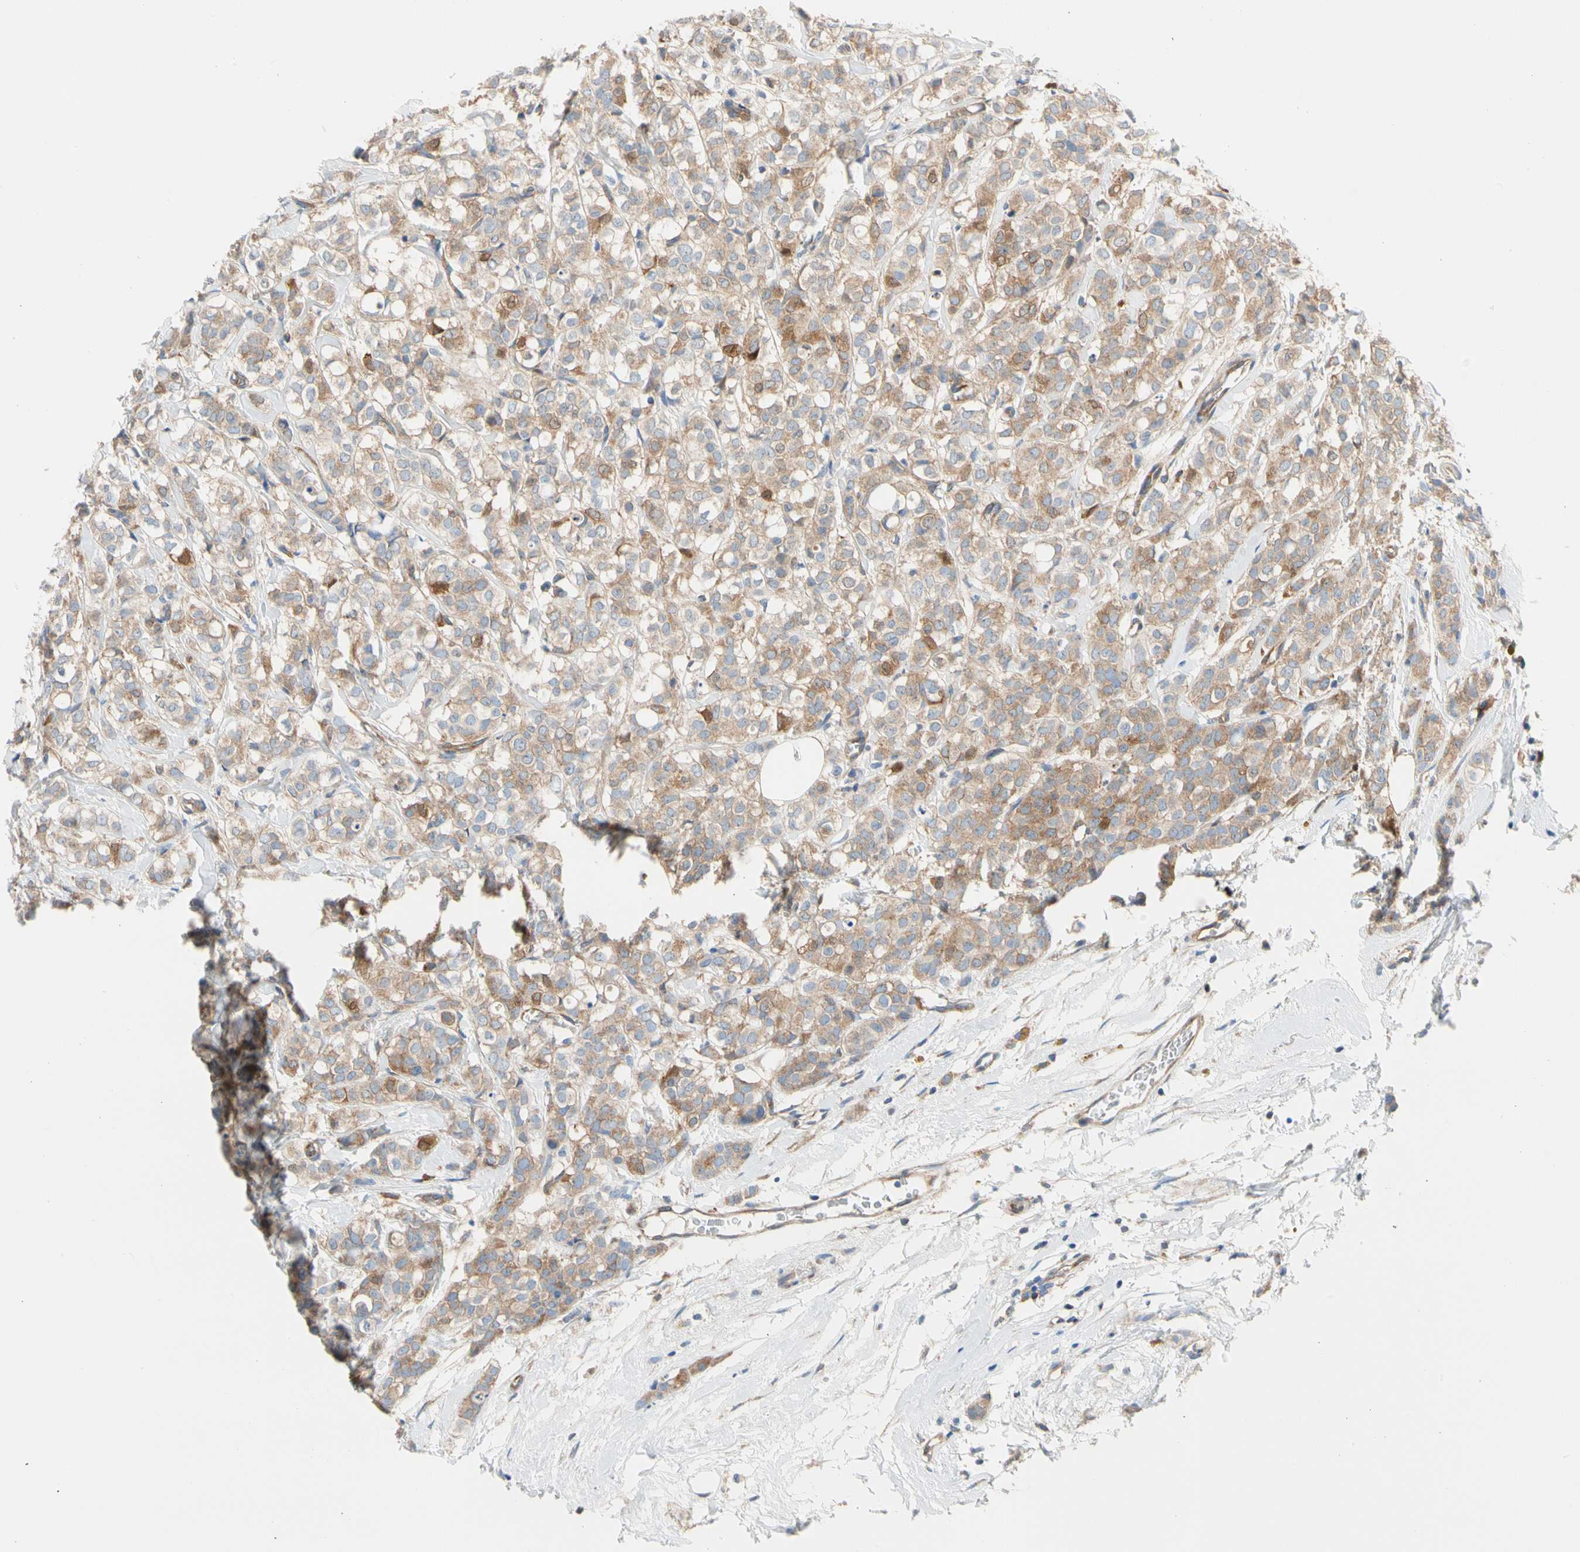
{"staining": {"intensity": "weak", "quantity": ">75%", "location": "cytoplasmic/membranous"}, "tissue": "breast cancer", "cell_type": "Tumor cells", "image_type": "cancer", "snomed": [{"axis": "morphology", "description": "Lobular carcinoma"}, {"axis": "topography", "description": "Breast"}], "caption": "Breast cancer (lobular carcinoma) stained with a brown dye reveals weak cytoplasmic/membranous positive positivity in approximately >75% of tumor cells.", "gene": "GPHN", "patient": {"sex": "female", "age": 60}}